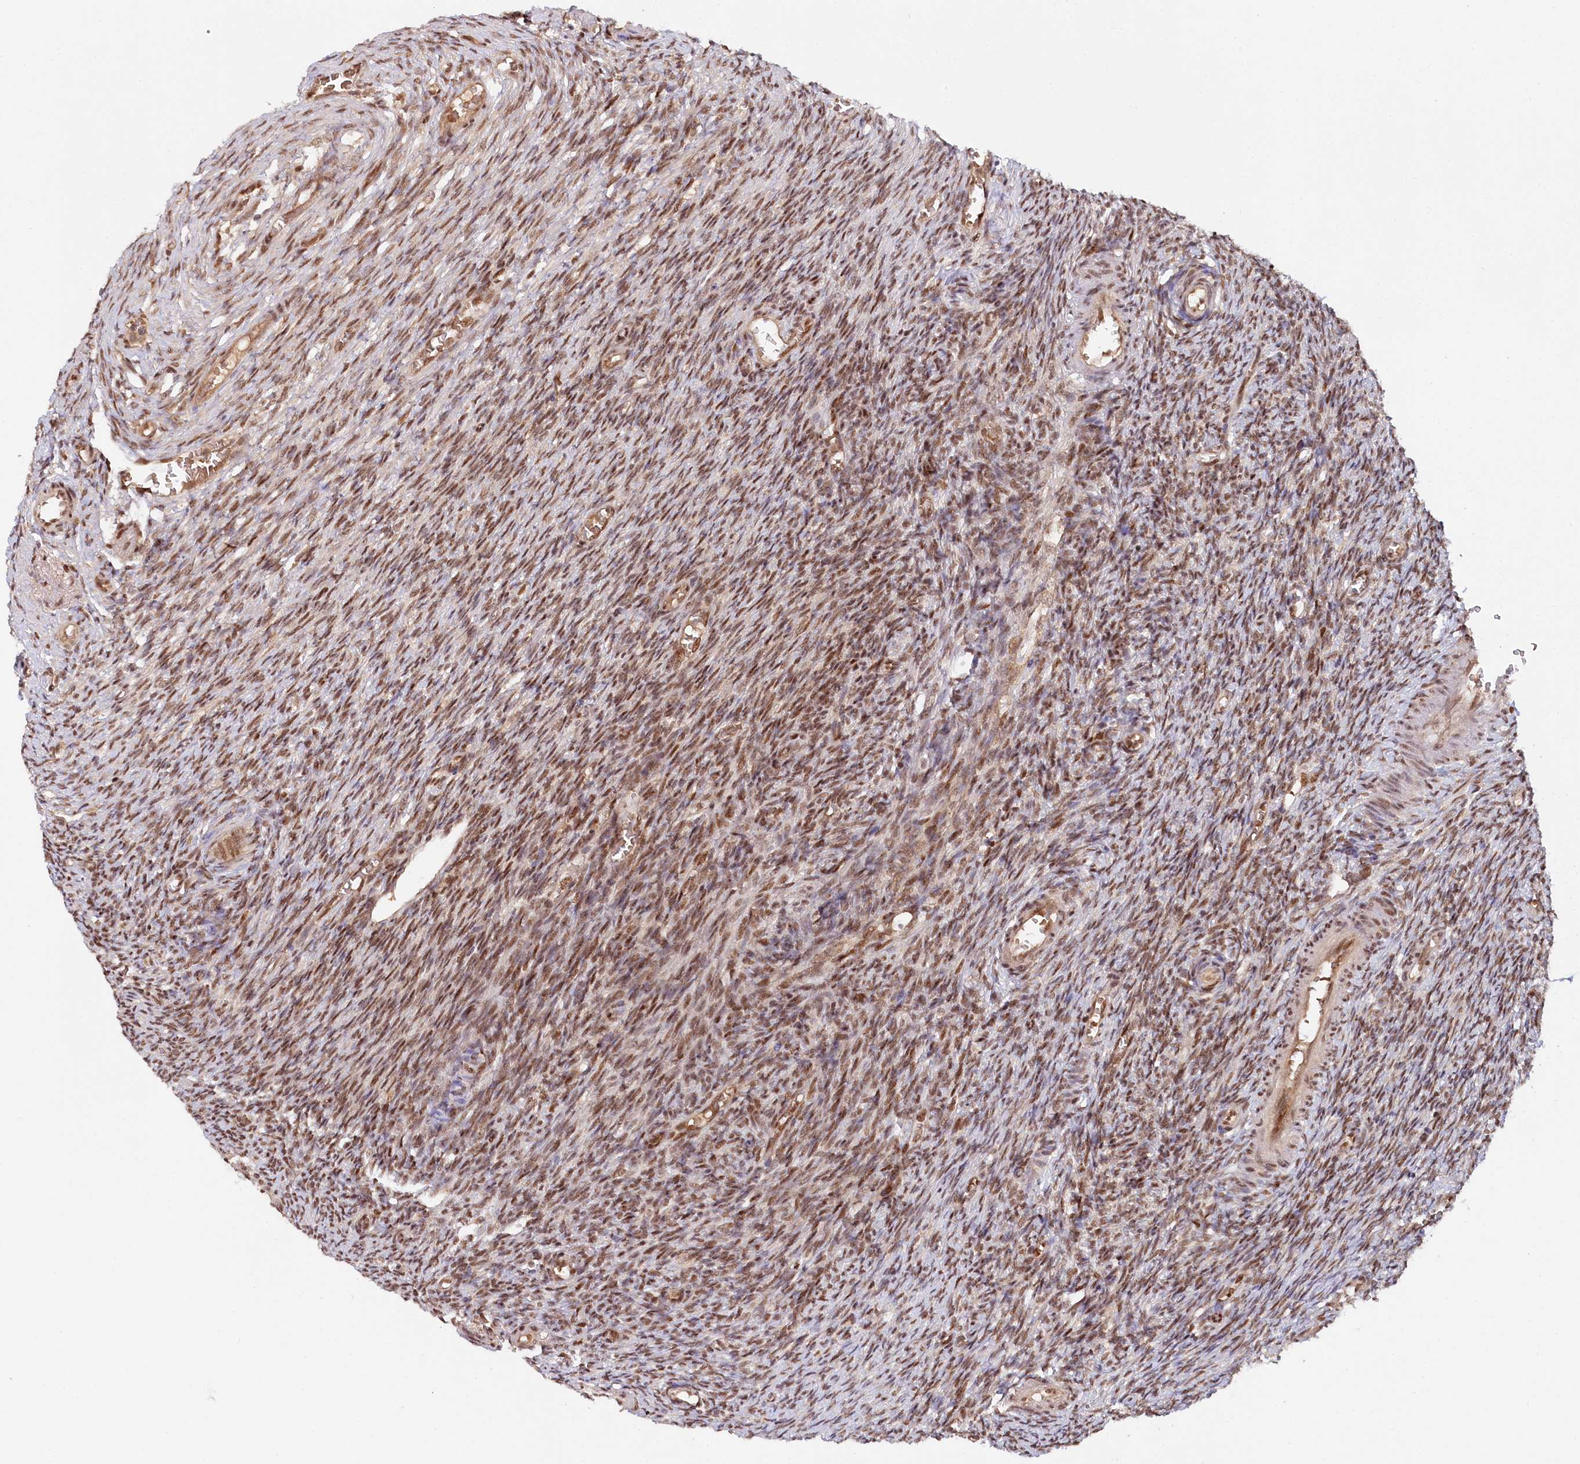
{"staining": {"intensity": "moderate", "quantity": ">75%", "location": "nuclear"}, "tissue": "ovary", "cell_type": "Ovarian stroma cells", "image_type": "normal", "snomed": [{"axis": "morphology", "description": "Normal tissue, NOS"}, {"axis": "topography", "description": "Ovary"}], "caption": "High-power microscopy captured an immunohistochemistry histopathology image of normal ovary, revealing moderate nuclear positivity in about >75% of ovarian stroma cells. Nuclei are stained in blue.", "gene": "CCDC65", "patient": {"sex": "female", "age": 27}}